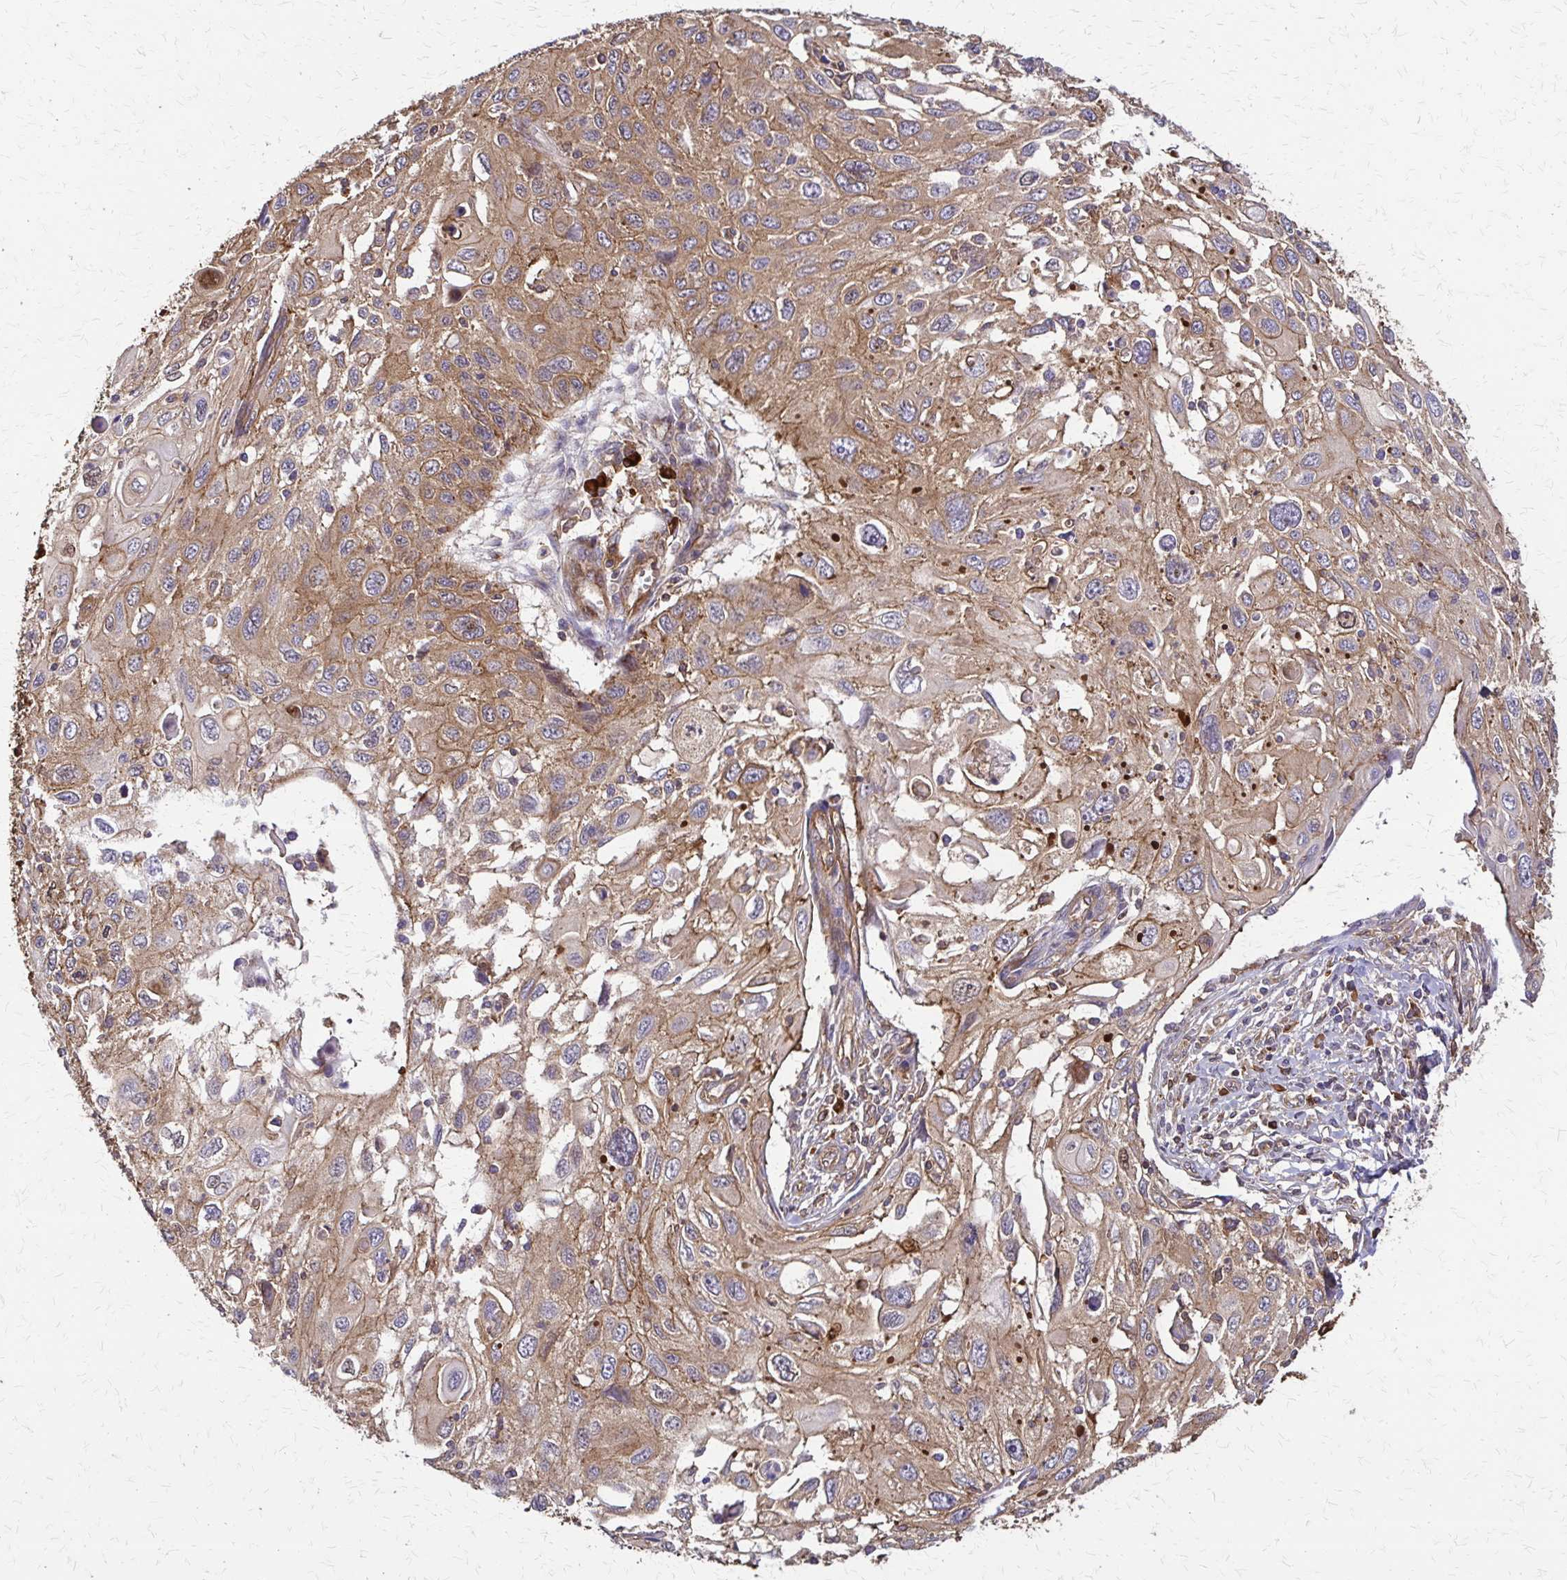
{"staining": {"intensity": "moderate", "quantity": ">75%", "location": "cytoplasmic/membranous"}, "tissue": "cervical cancer", "cell_type": "Tumor cells", "image_type": "cancer", "snomed": [{"axis": "morphology", "description": "Squamous cell carcinoma, NOS"}, {"axis": "topography", "description": "Cervix"}], "caption": "IHC of human cervical cancer (squamous cell carcinoma) shows medium levels of moderate cytoplasmic/membranous positivity in about >75% of tumor cells. (DAB = brown stain, brightfield microscopy at high magnification).", "gene": "EEF2", "patient": {"sex": "female", "age": 70}}